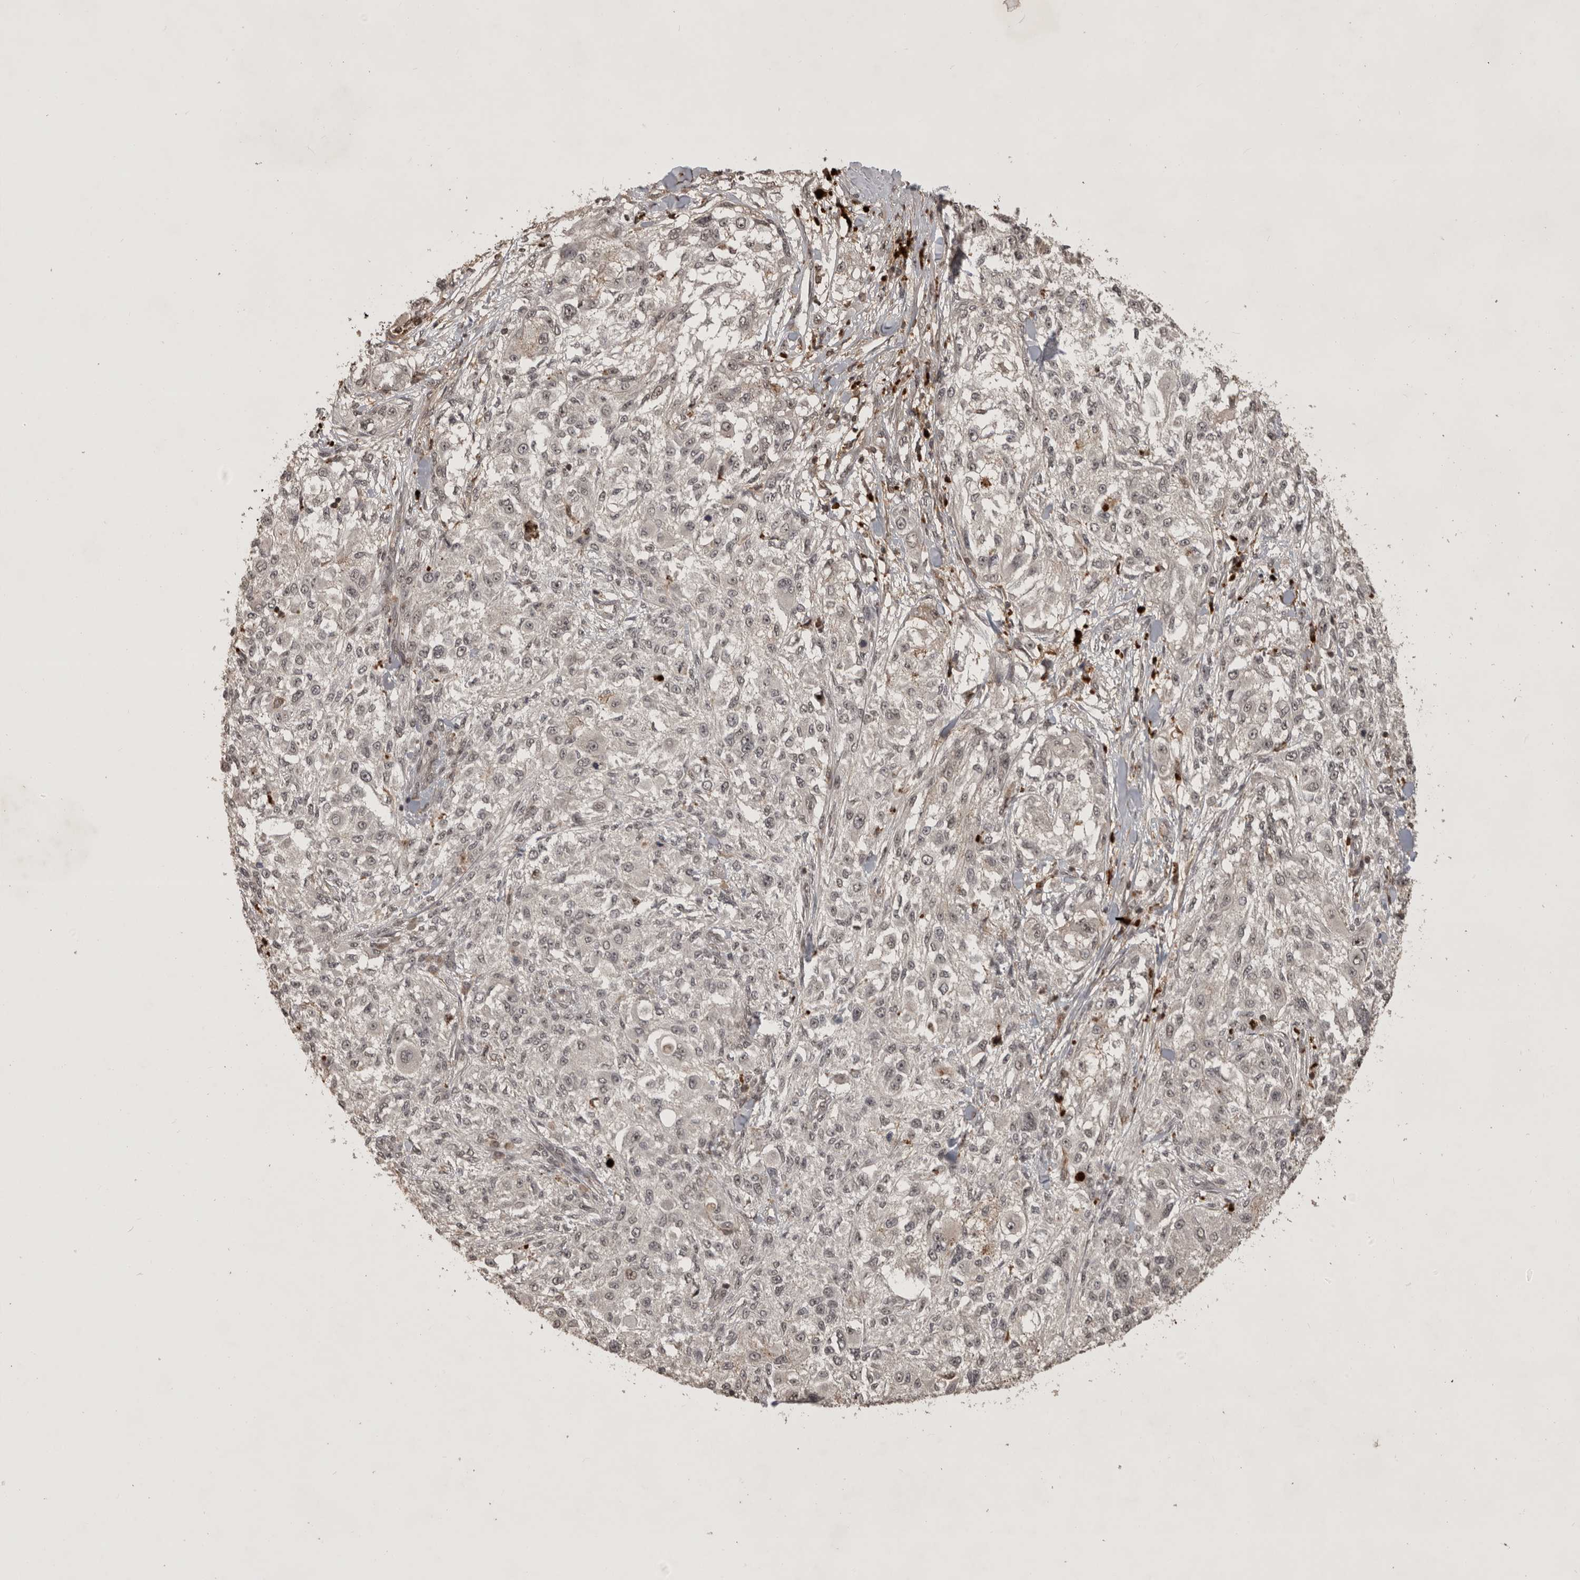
{"staining": {"intensity": "weak", "quantity": "<25%", "location": "nuclear"}, "tissue": "melanoma", "cell_type": "Tumor cells", "image_type": "cancer", "snomed": [{"axis": "morphology", "description": "Necrosis, NOS"}, {"axis": "morphology", "description": "Malignant melanoma, NOS"}, {"axis": "topography", "description": "Skin"}], "caption": "Tumor cells are negative for protein expression in human melanoma.", "gene": "CBLL1", "patient": {"sex": "female", "age": 87}}